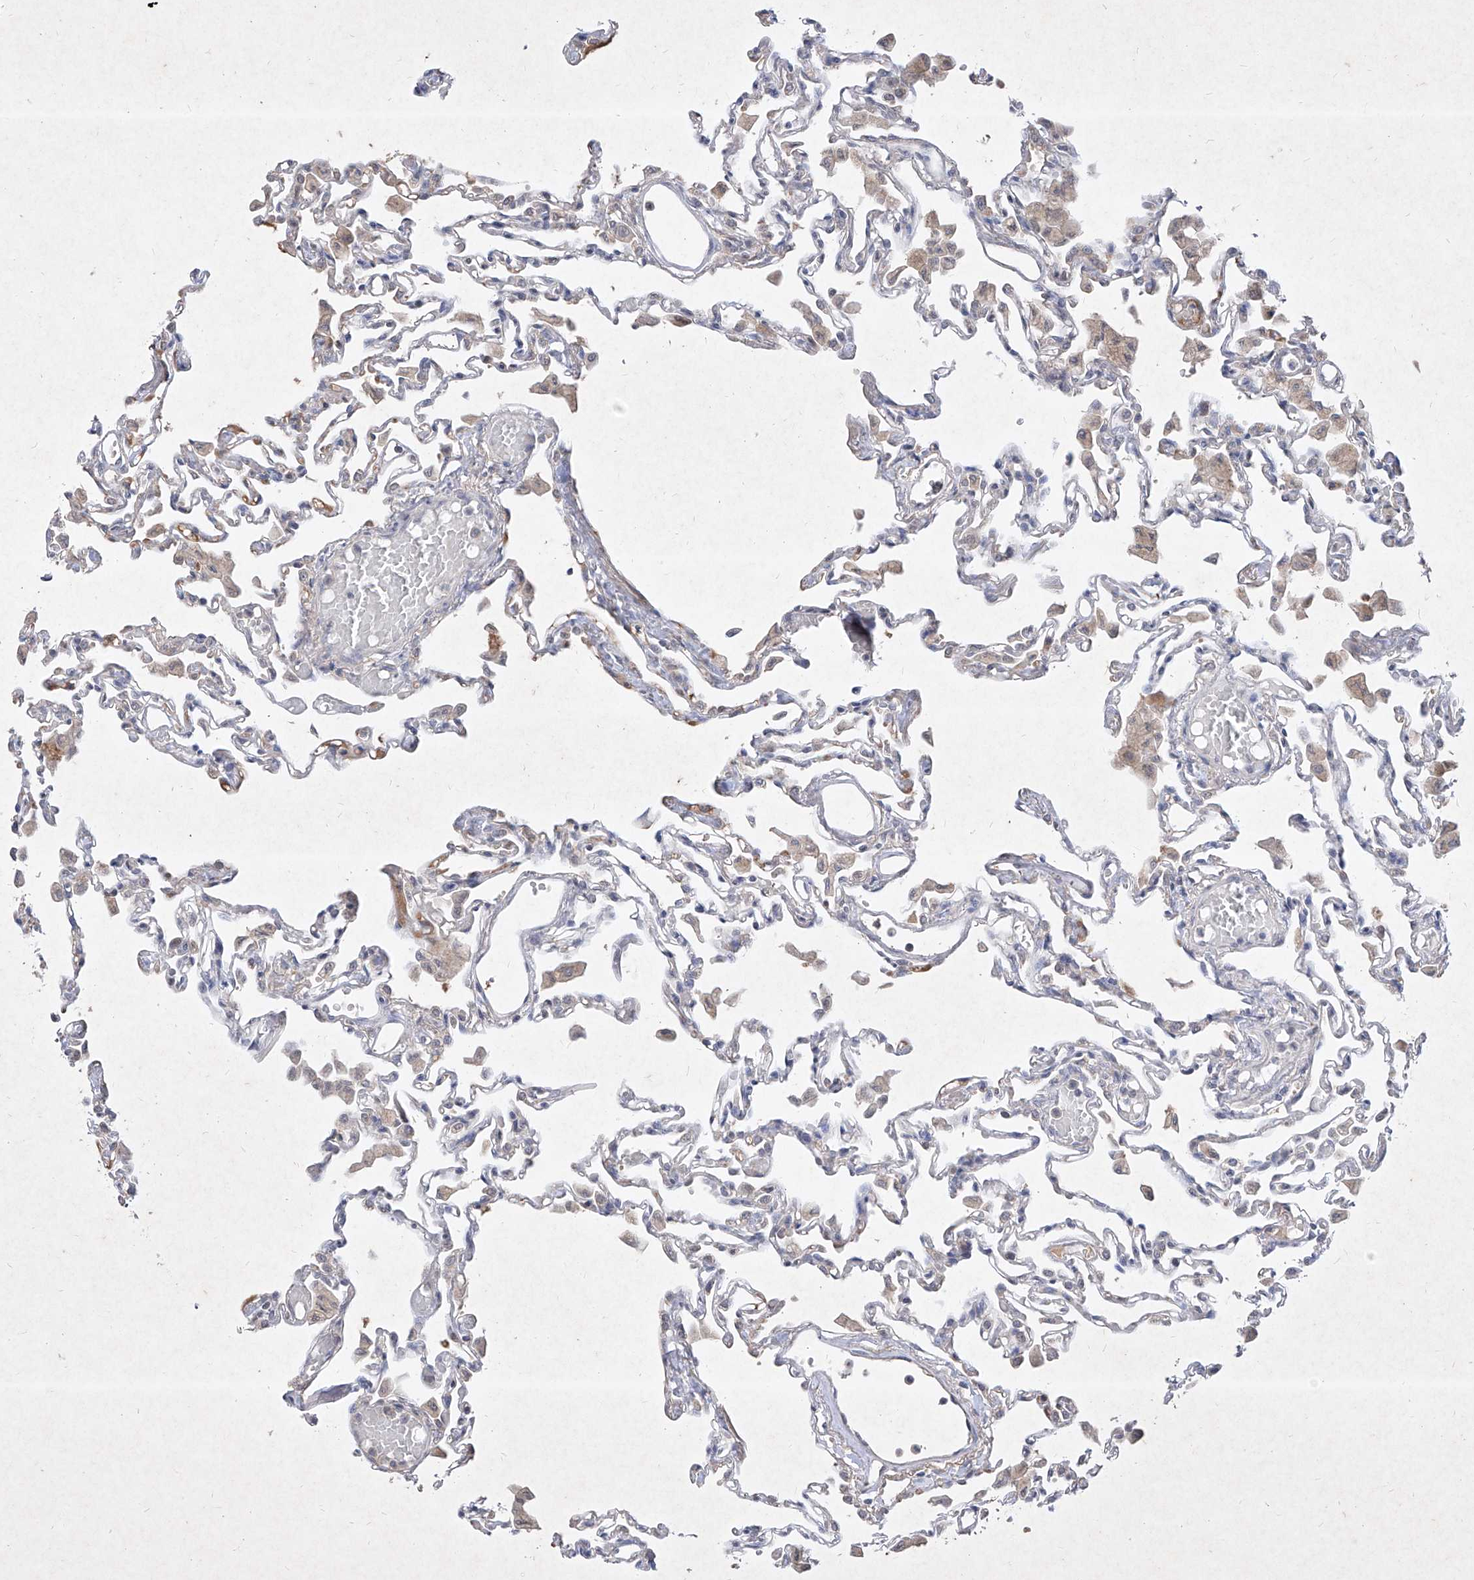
{"staining": {"intensity": "negative", "quantity": "none", "location": "none"}, "tissue": "lung", "cell_type": "Alveolar cells", "image_type": "normal", "snomed": [{"axis": "morphology", "description": "Normal tissue, NOS"}, {"axis": "topography", "description": "Bronchus"}, {"axis": "topography", "description": "Lung"}], "caption": "DAB (3,3'-diaminobenzidine) immunohistochemical staining of unremarkable lung displays no significant expression in alveolar cells.", "gene": "C4A", "patient": {"sex": "female", "age": 49}}